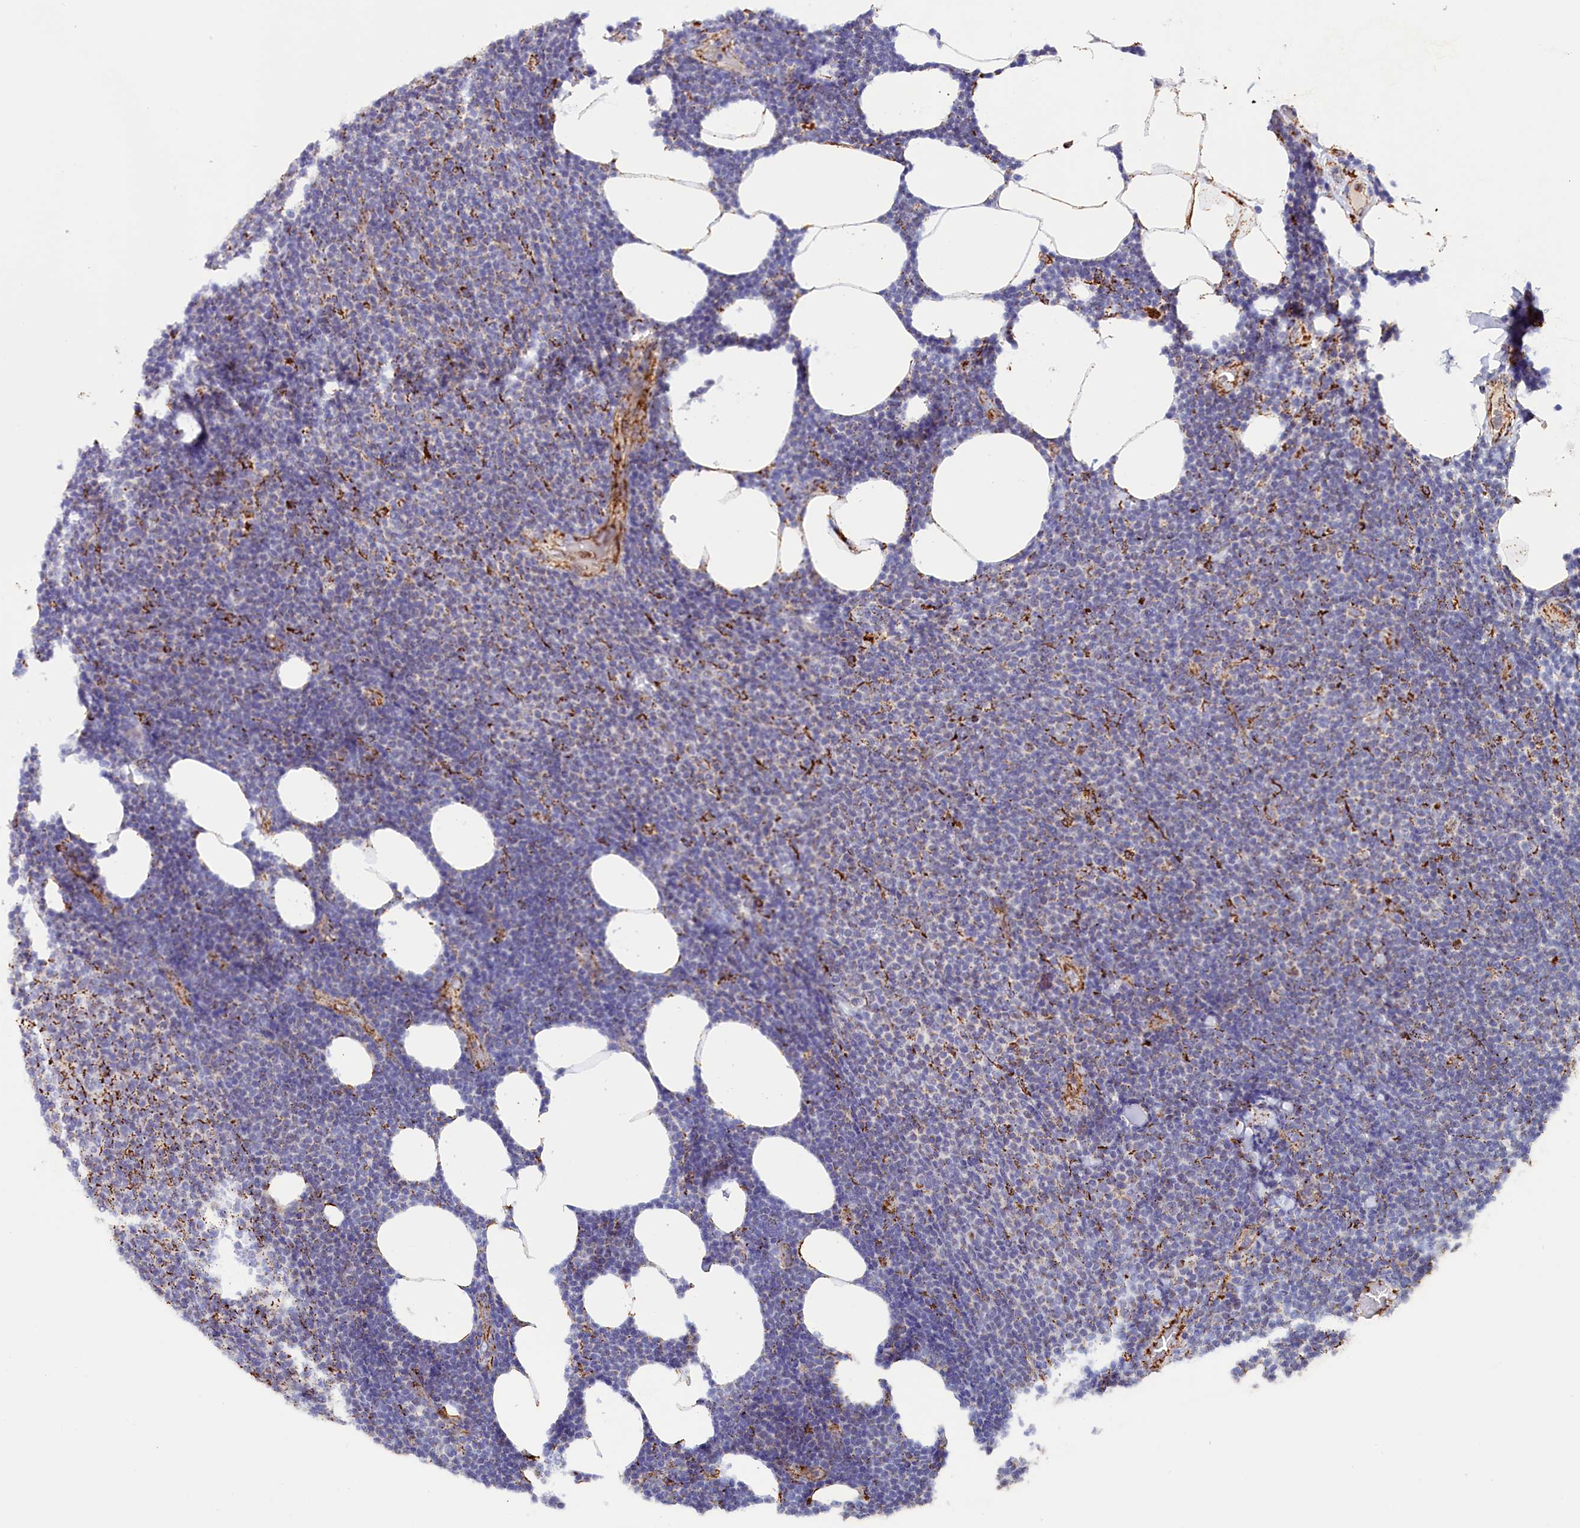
{"staining": {"intensity": "negative", "quantity": "none", "location": "none"}, "tissue": "lymphoma", "cell_type": "Tumor cells", "image_type": "cancer", "snomed": [{"axis": "morphology", "description": "Malignant lymphoma, non-Hodgkin's type, Low grade"}, {"axis": "topography", "description": "Lymph node"}], "caption": "This is an immunohistochemistry (IHC) micrograph of lymphoma. There is no positivity in tumor cells.", "gene": "AKTIP", "patient": {"sex": "male", "age": 66}}